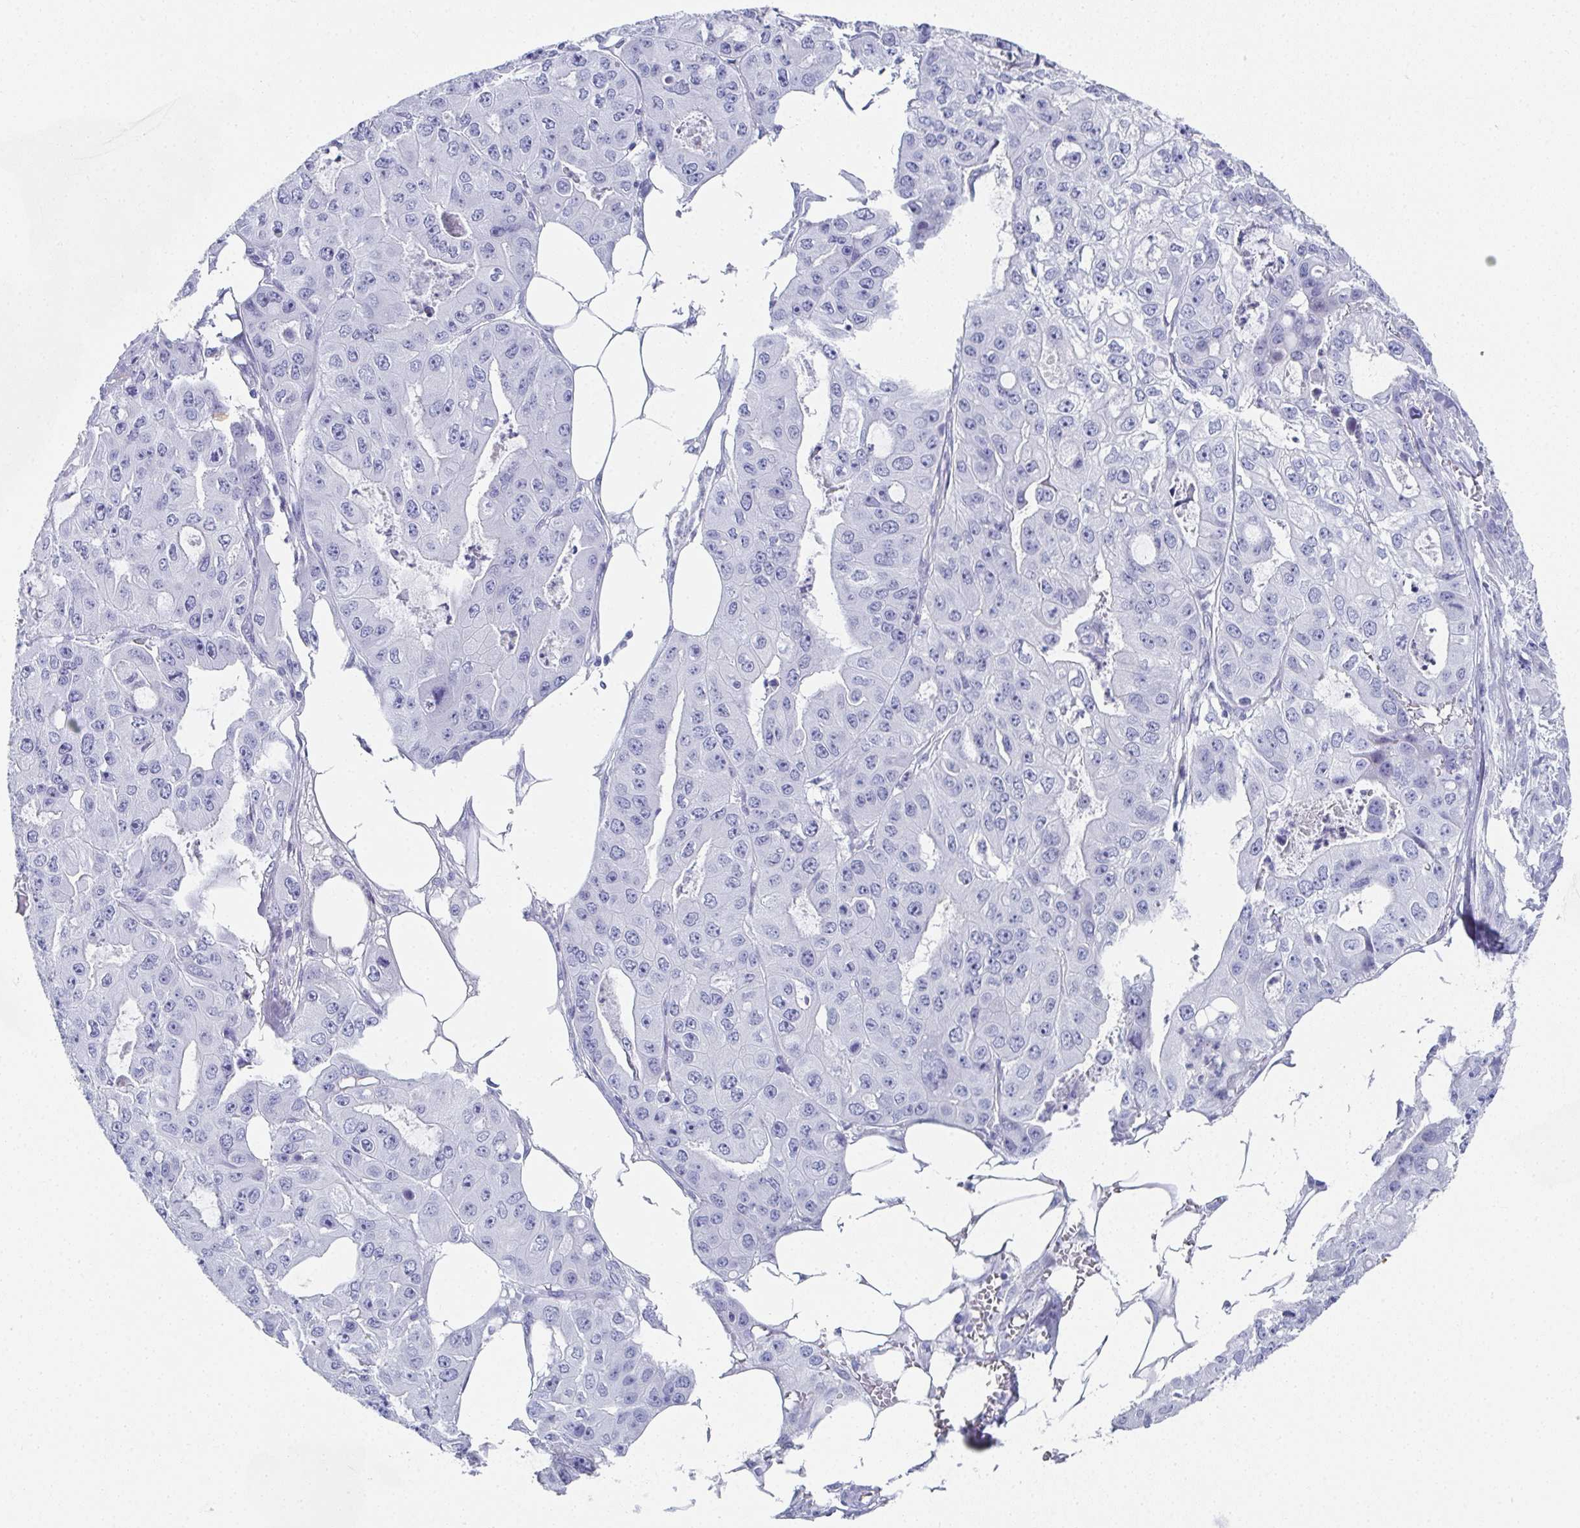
{"staining": {"intensity": "negative", "quantity": "none", "location": "none"}, "tissue": "ovarian cancer", "cell_type": "Tumor cells", "image_type": "cancer", "snomed": [{"axis": "morphology", "description": "Cystadenocarcinoma, serous, NOS"}, {"axis": "topography", "description": "Ovary"}], "caption": "Tumor cells show no significant staining in ovarian serous cystadenocarcinoma. Brightfield microscopy of immunohistochemistry (IHC) stained with DAB (3,3'-diaminobenzidine) (brown) and hematoxylin (blue), captured at high magnification.", "gene": "SYCP1", "patient": {"sex": "female", "age": 56}}